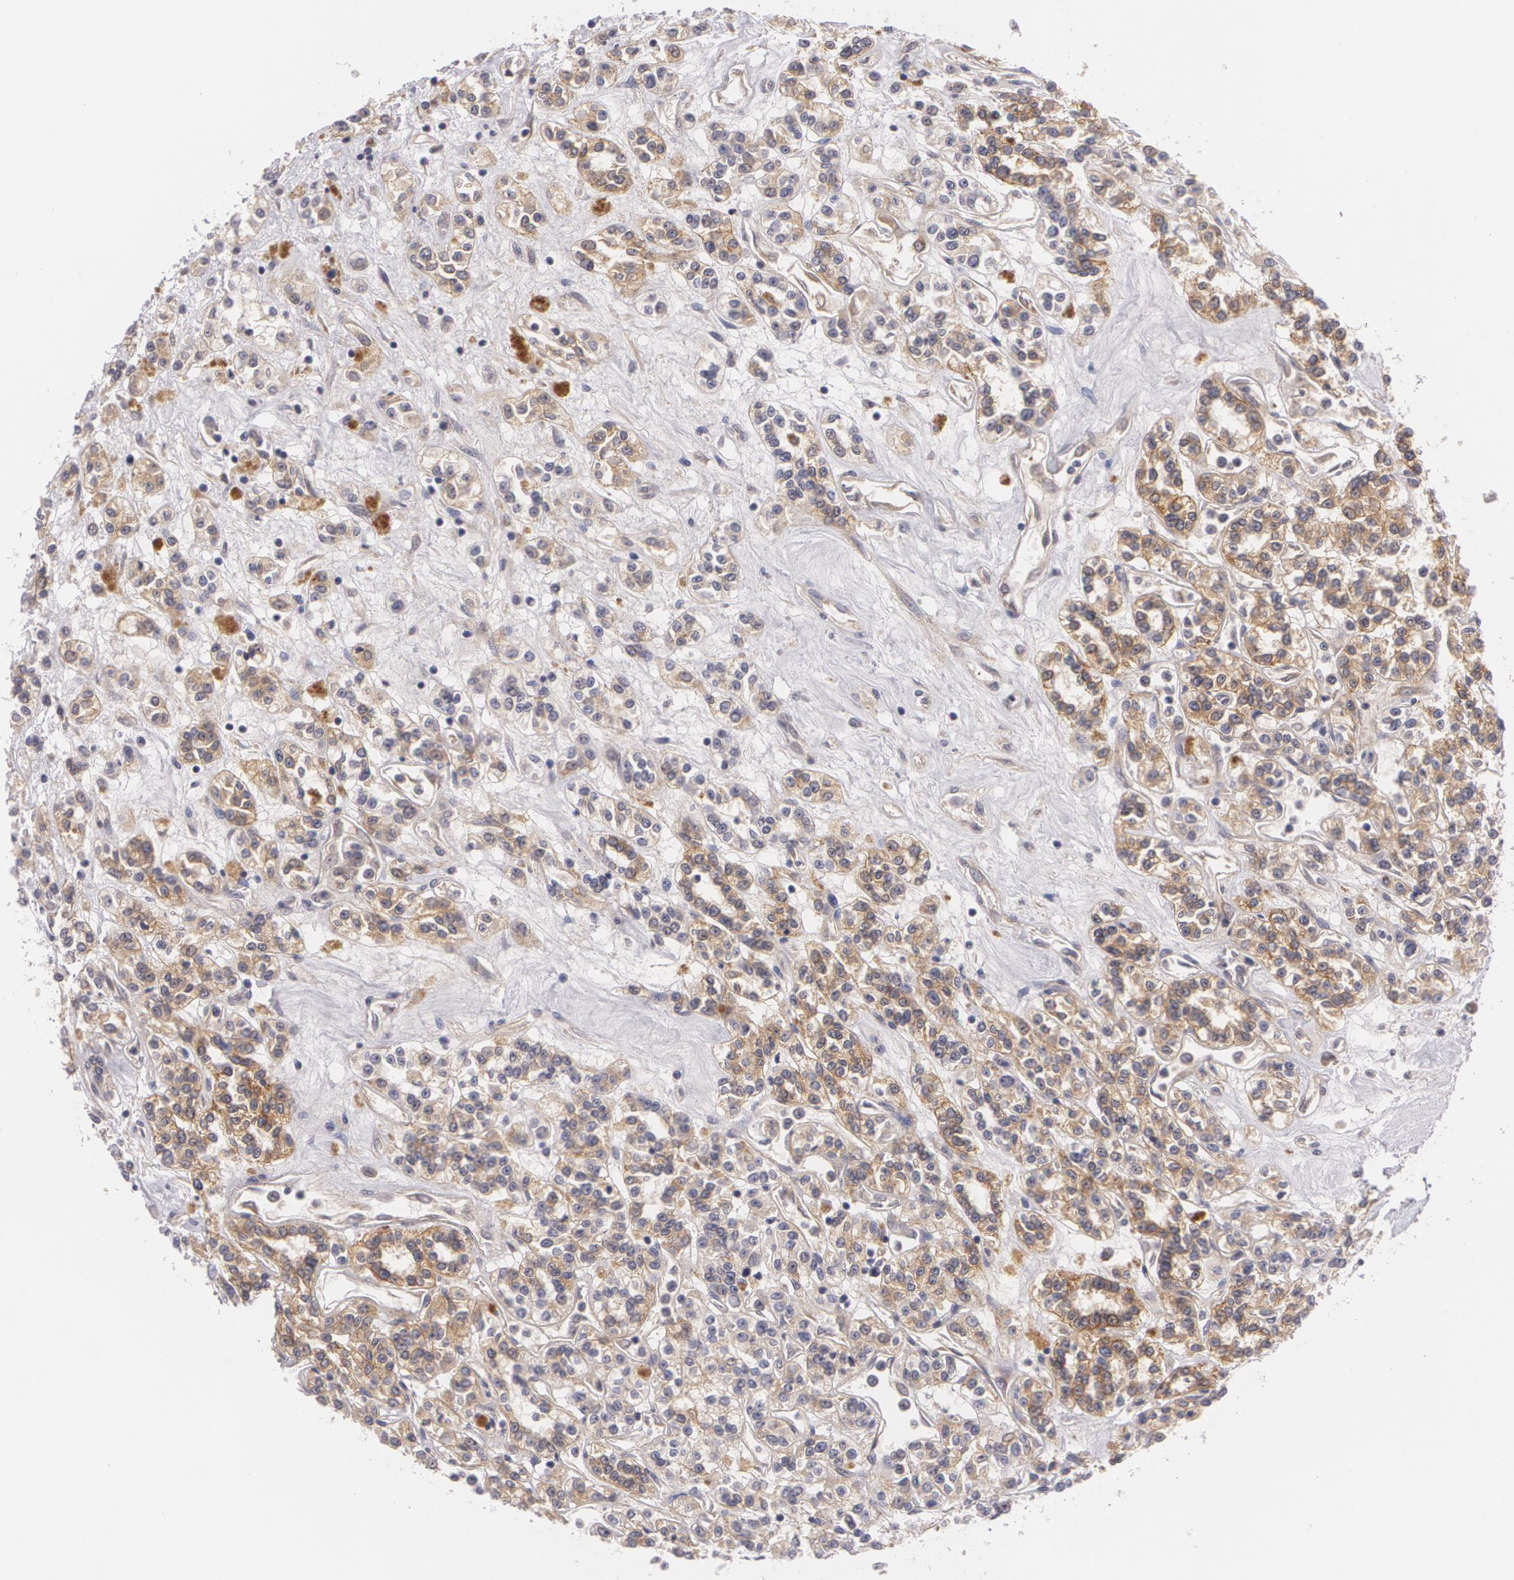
{"staining": {"intensity": "moderate", "quantity": ">75%", "location": "cytoplasmic/membranous"}, "tissue": "renal cancer", "cell_type": "Tumor cells", "image_type": "cancer", "snomed": [{"axis": "morphology", "description": "Adenocarcinoma, NOS"}, {"axis": "topography", "description": "Kidney"}], "caption": "IHC (DAB) staining of renal cancer (adenocarcinoma) displays moderate cytoplasmic/membranous protein positivity in approximately >75% of tumor cells.", "gene": "CASK", "patient": {"sex": "female", "age": 76}}